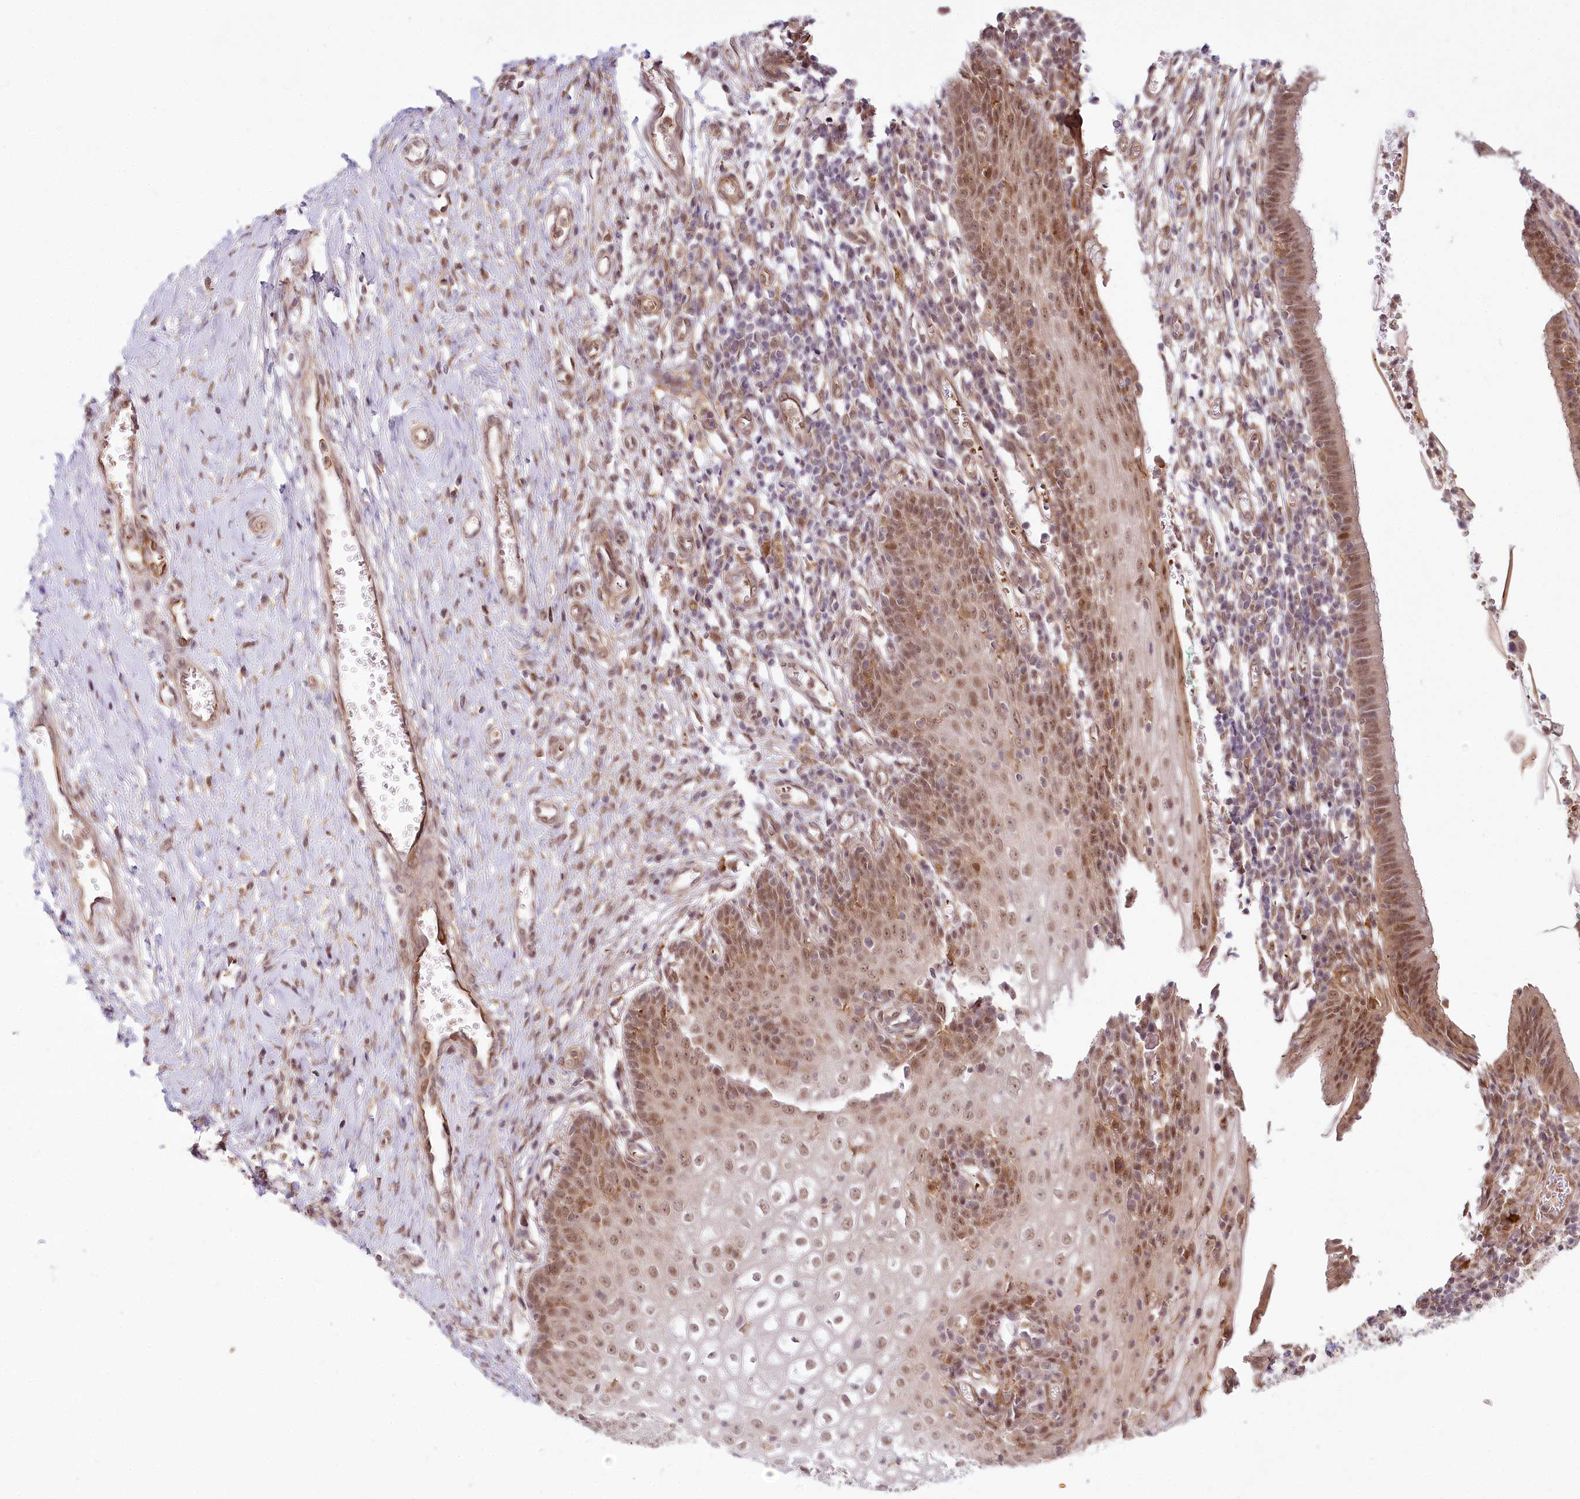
{"staining": {"intensity": "moderate", "quantity": "<25%", "location": "cytoplasmic/membranous,nuclear"}, "tissue": "cervix", "cell_type": "Glandular cells", "image_type": "normal", "snomed": [{"axis": "morphology", "description": "Normal tissue, NOS"}, {"axis": "morphology", "description": "Adenocarcinoma, NOS"}, {"axis": "topography", "description": "Cervix"}], "caption": "Glandular cells display moderate cytoplasmic/membranous,nuclear staining in about <25% of cells in normal cervix.", "gene": "TUBGCP2", "patient": {"sex": "female", "age": 29}}